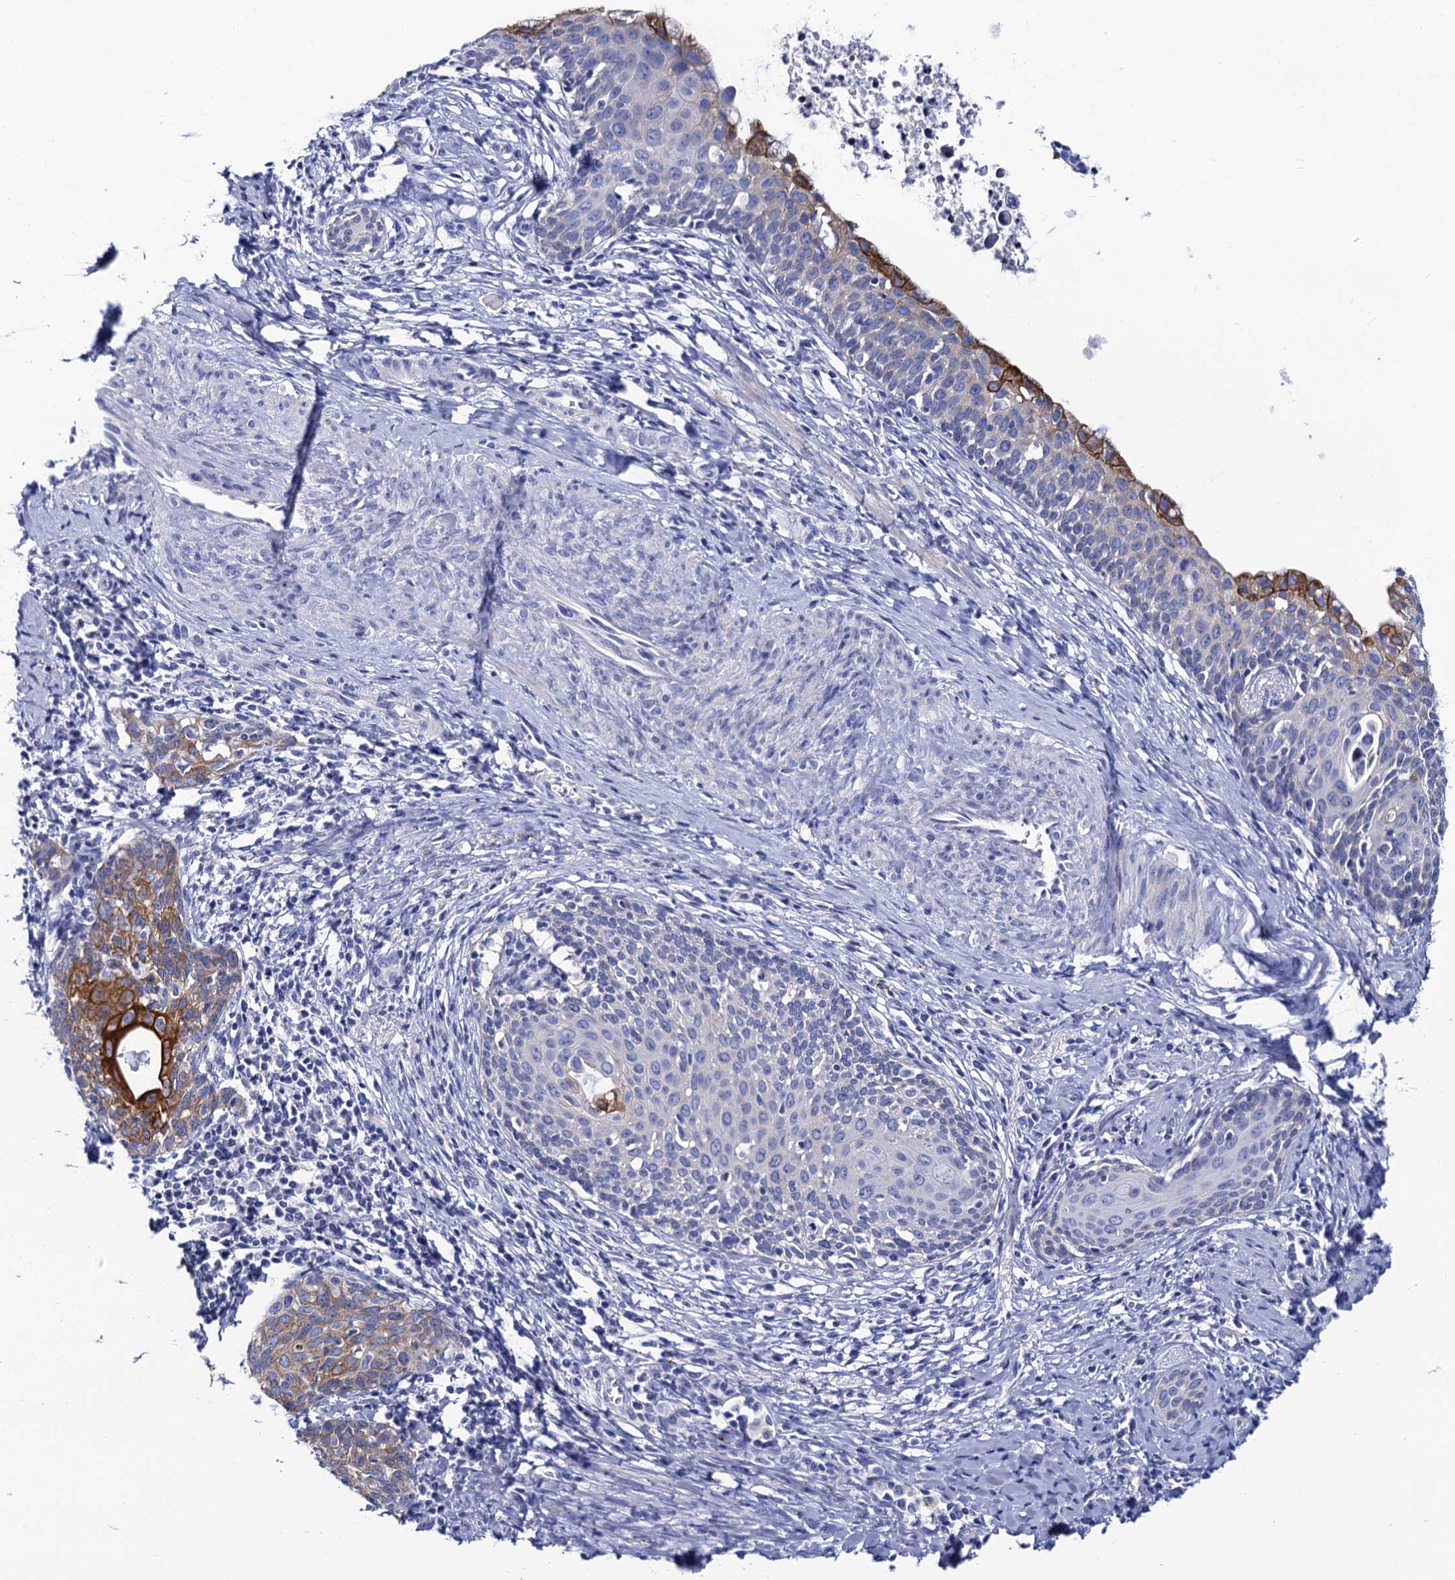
{"staining": {"intensity": "strong", "quantity": "<25%", "location": "cytoplasmic/membranous"}, "tissue": "cervical cancer", "cell_type": "Tumor cells", "image_type": "cancer", "snomed": [{"axis": "morphology", "description": "Squamous cell carcinoma, NOS"}, {"axis": "topography", "description": "Cervix"}], "caption": "Approximately <25% of tumor cells in human cervical cancer demonstrate strong cytoplasmic/membranous protein staining as visualized by brown immunohistochemical staining.", "gene": "RAB3IP", "patient": {"sex": "female", "age": 52}}